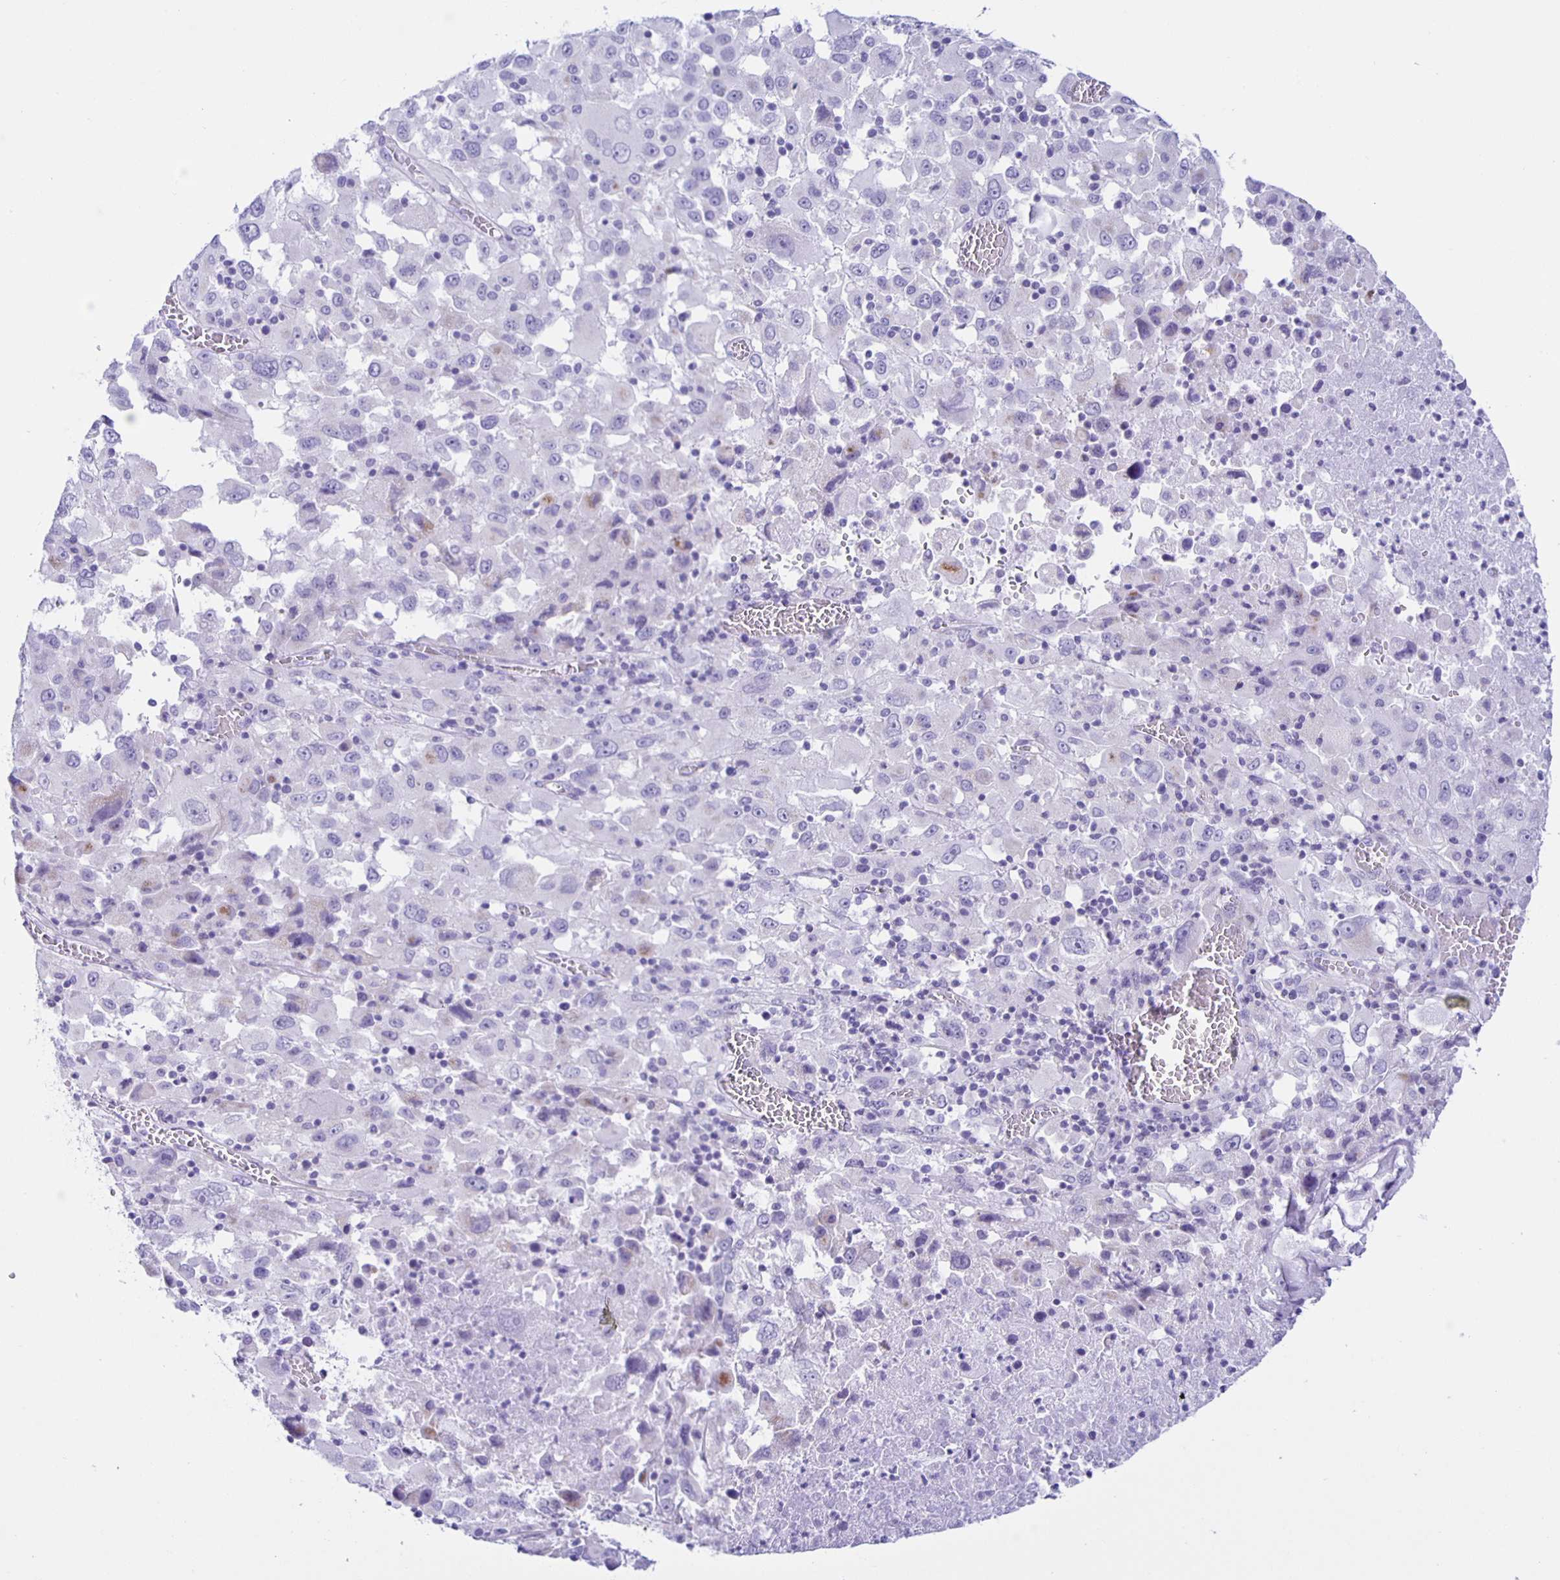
{"staining": {"intensity": "negative", "quantity": "none", "location": "none"}, "tissue": "melanoma", "cell_type": "Tumor cells", "image_type": "cancer", "snomed": [{"axis": "morphology", "description": "Malignant melanoma, Metastatic site"}, {"axis": "topography", "description": "Soft tissue"}], "caption": "Malignant melanoma (metastatic site) was stained to show a protein in brown. There is no significant staining in tumor cells.", "gene": "AQP6", "patient": {"sex": "male", "age": 50}}